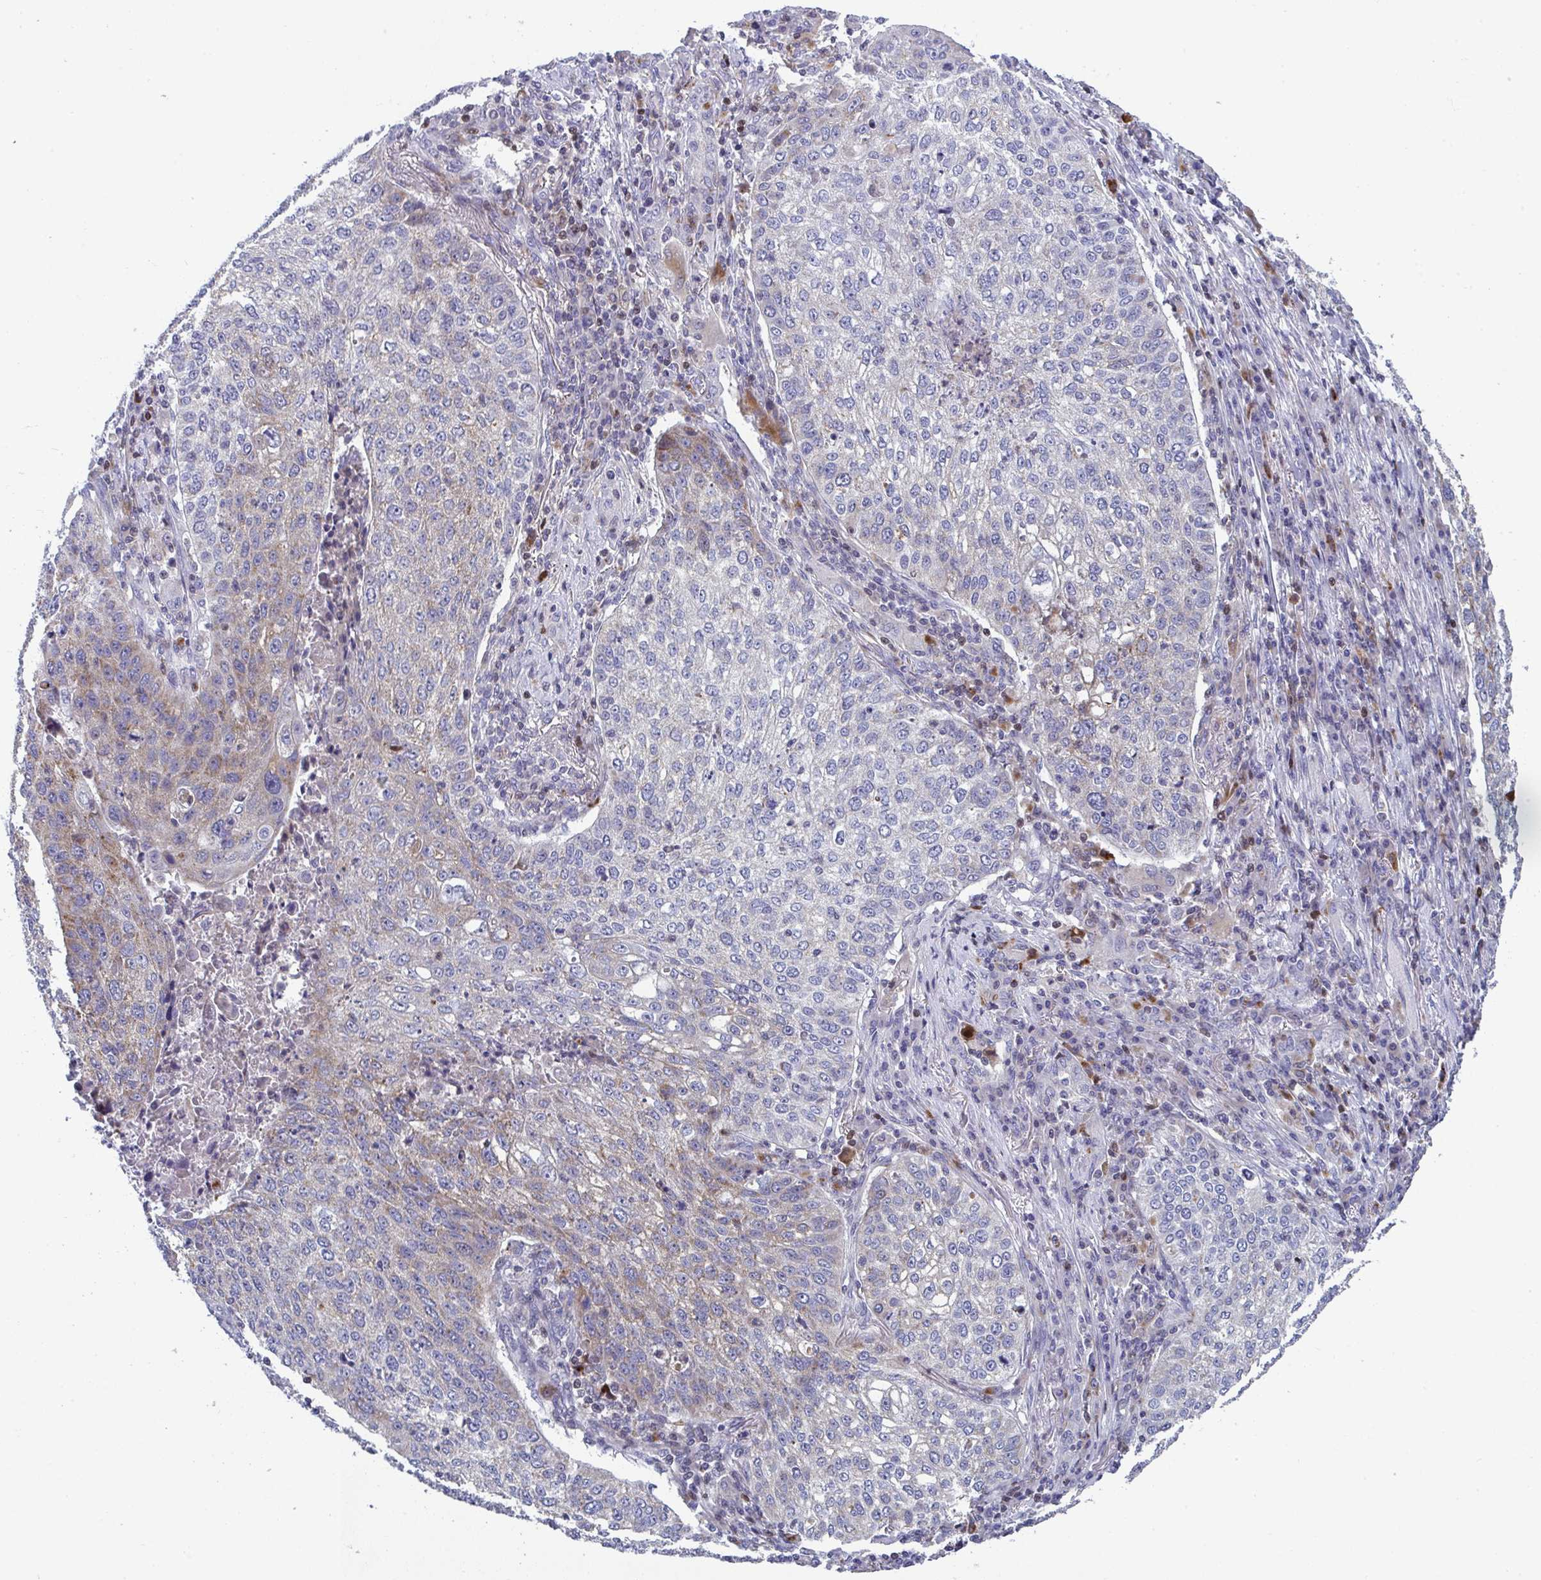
{"staining": {"intensity": "weak", "quantity": "25%-75%", "location": "cytoplasmic/membranous"}, "tissue": "lung cancer", "cell_type": "Tumor cells", "image_type": "cancer", "snomed": [{"axis": "morphology", "description": "Squamous cell carcinoma, NOS"}, {"axis": "topography", "description": "Lung"}], "caption": "Weak cytoplasmic/membranous expression for a protein is appreciated in about 25%-75% of tumor cells of lung cancer using immunohistochemistry (IHC).", "gene": "AOC2", "patient": {"sex": "male", "age": 63}}